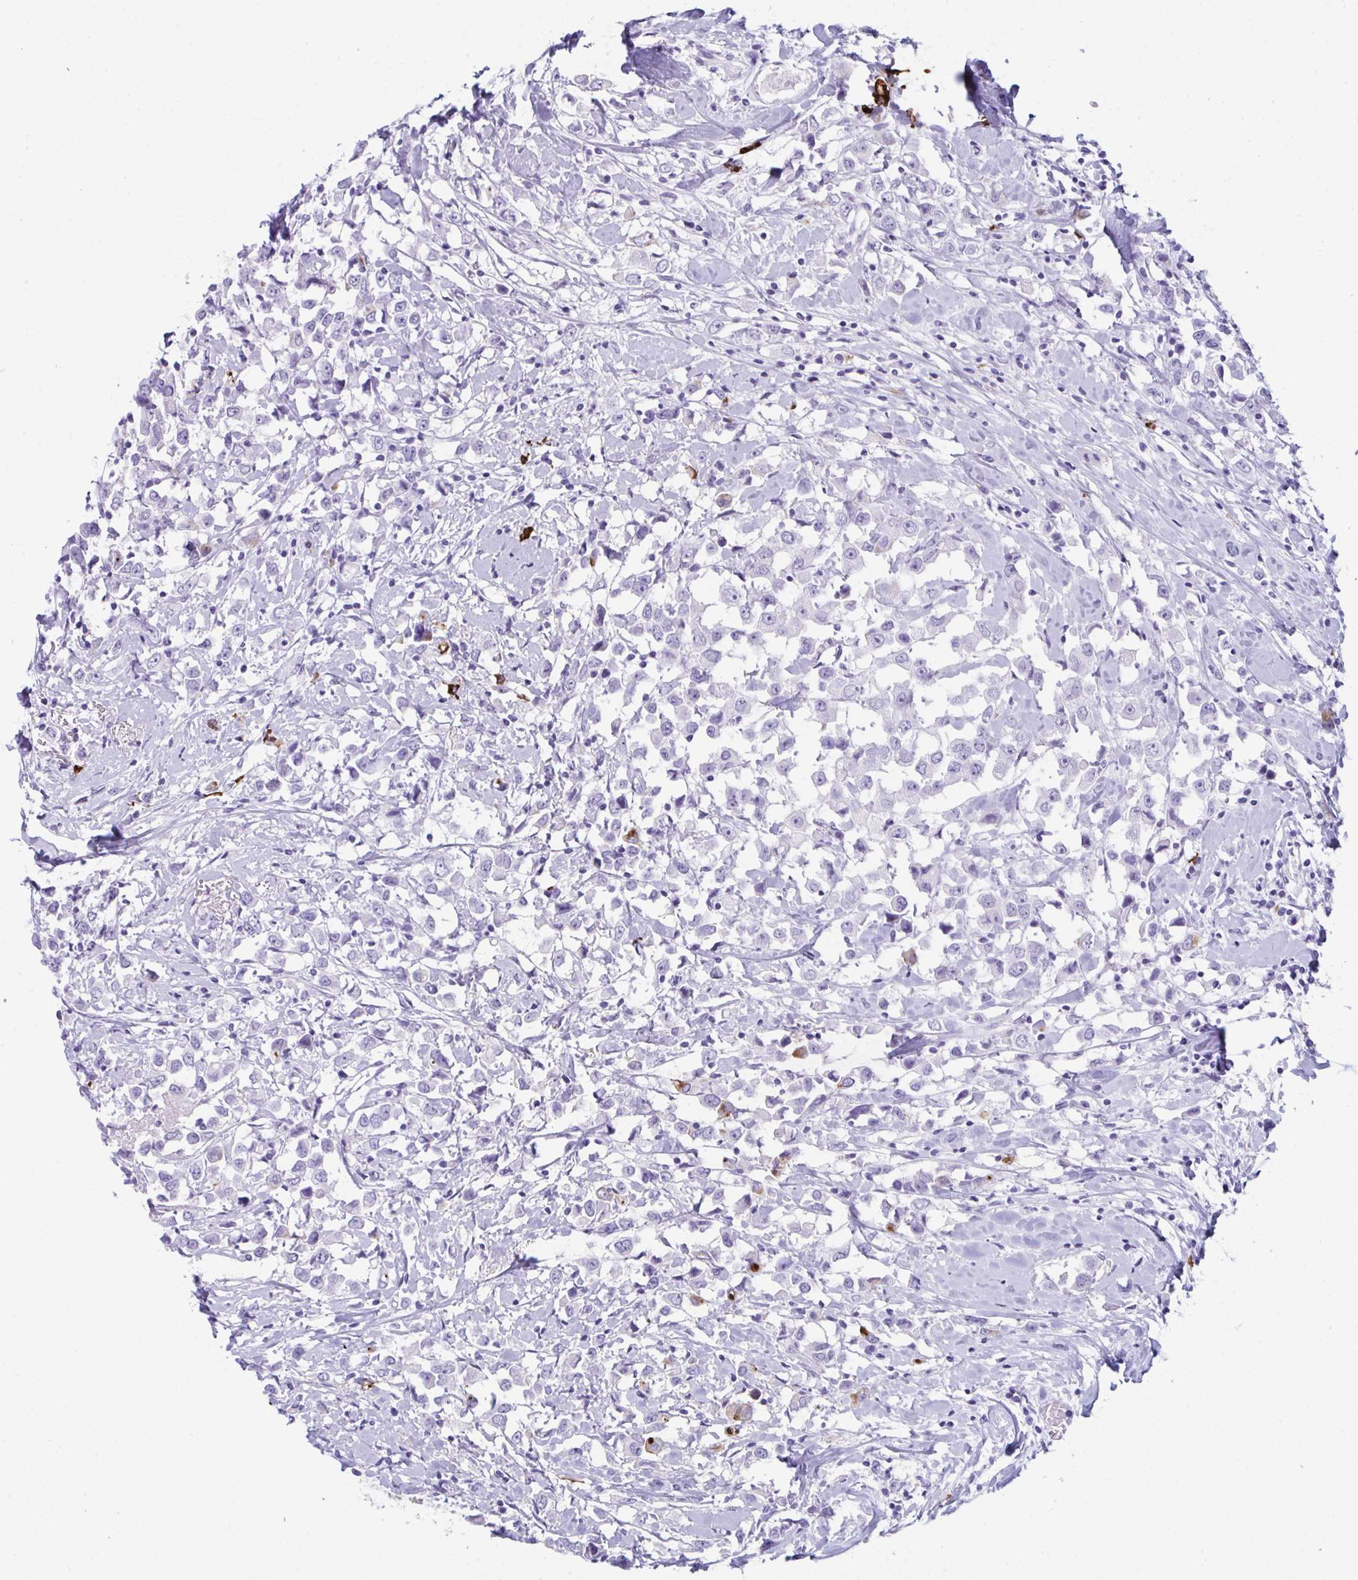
{"staining": {"intensity": "negative", "quantity": "none", "location": "none"}, "tissue": "breast cancer", "cell_type": "Tumor cells", "image_type": "cancer", "snomed": [{"axis": "morphology", "description": "Duct carcinoma"}, {"axis": "topography", "description": "Breast"}], "caption": "Tumor cells show no significant staining in breast intraductal carcinoma.", "gene": "JCHAIN", "patient": {"sex": "female", "age": 61}}